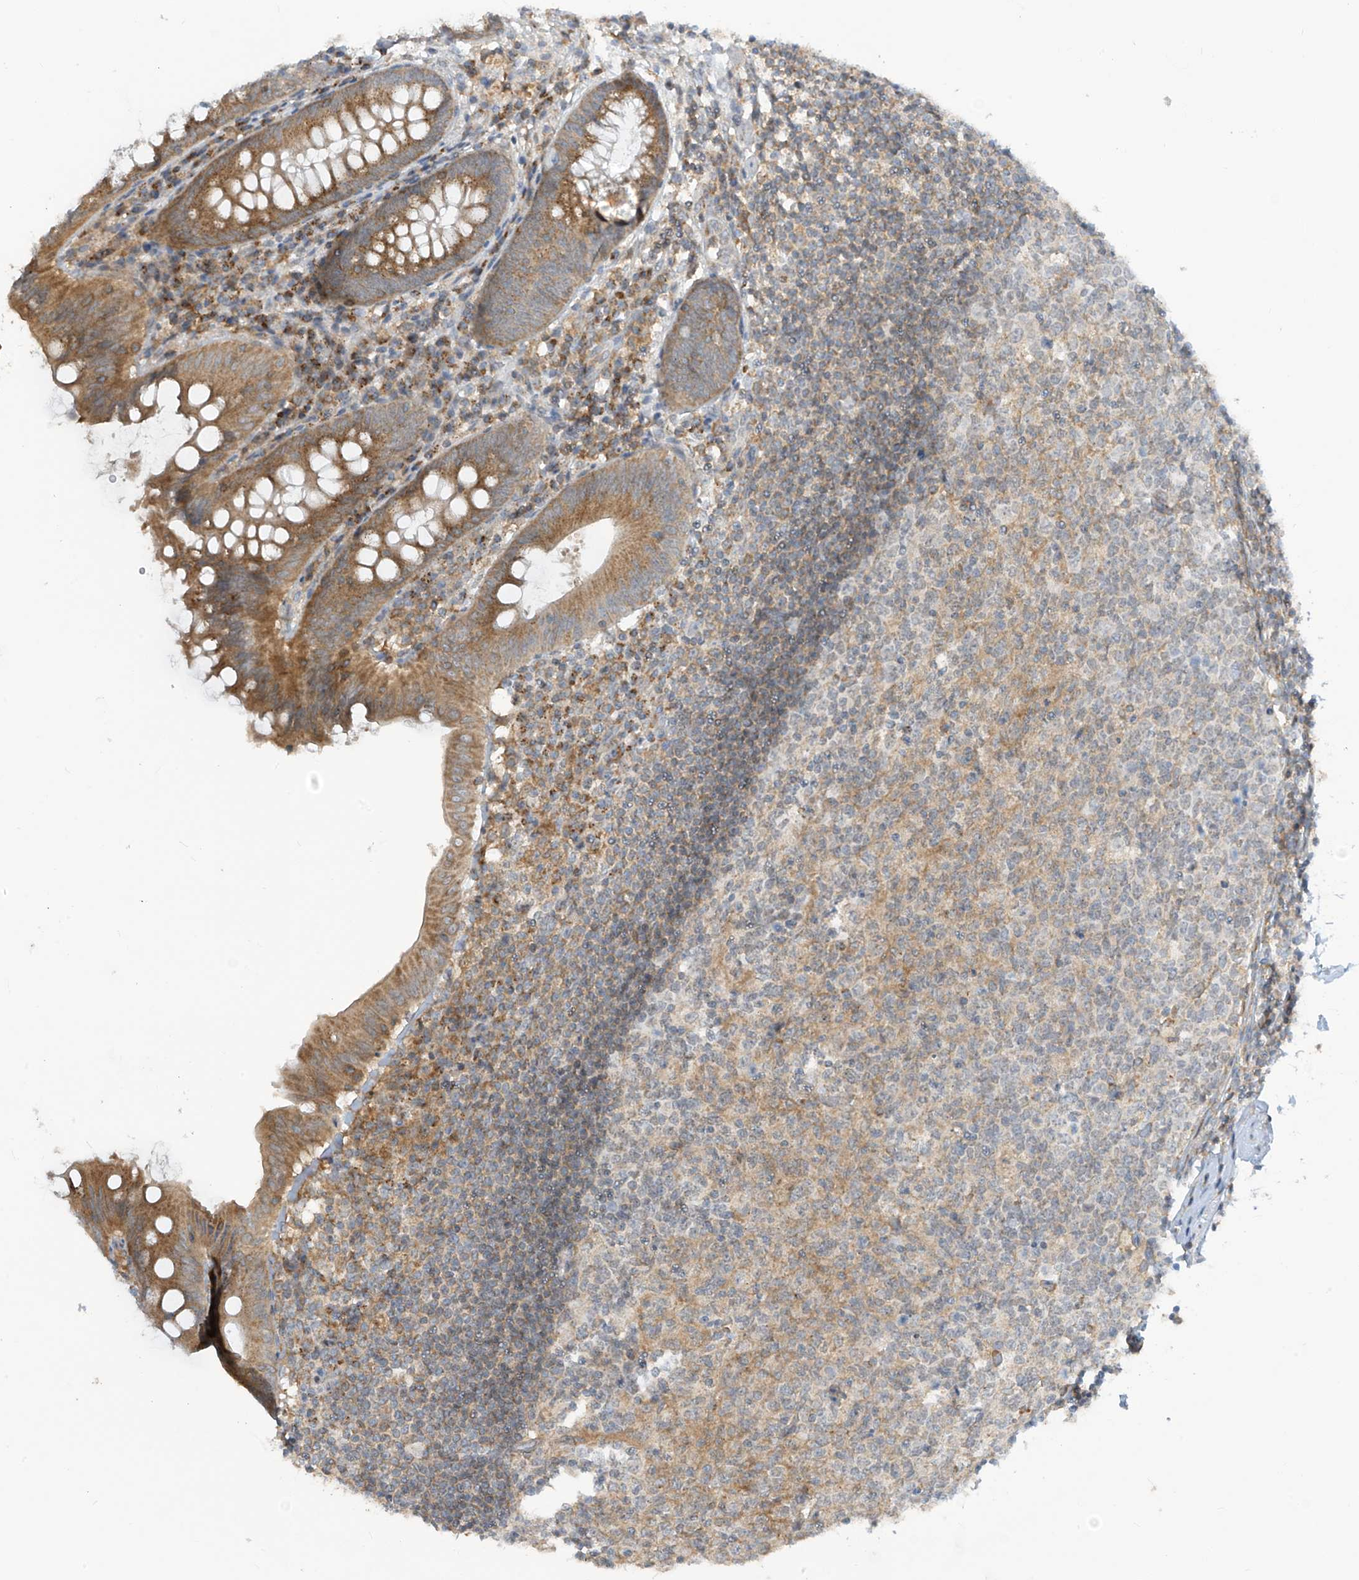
{"staining": {"intensity": "moderate", "quantity": ">75%", "location": "cytoplasmic/membranous"}, "tissue": "appendix", "cell_type": "Glandular cells", "image_type": "normal", "snomed": [{"axis": "morphology", "description": "Normal tissue, NOS"}, {"axis": "topography", "description": "Appendix"}], "caption": "Glandular cells demonstrate medium levels of moderate cytoplasmic/membranous expression in approximately >75% of cells in unremarkable human appendix.", "gene": "PARVG", "patient": {"sex": "female", "age": 54}}